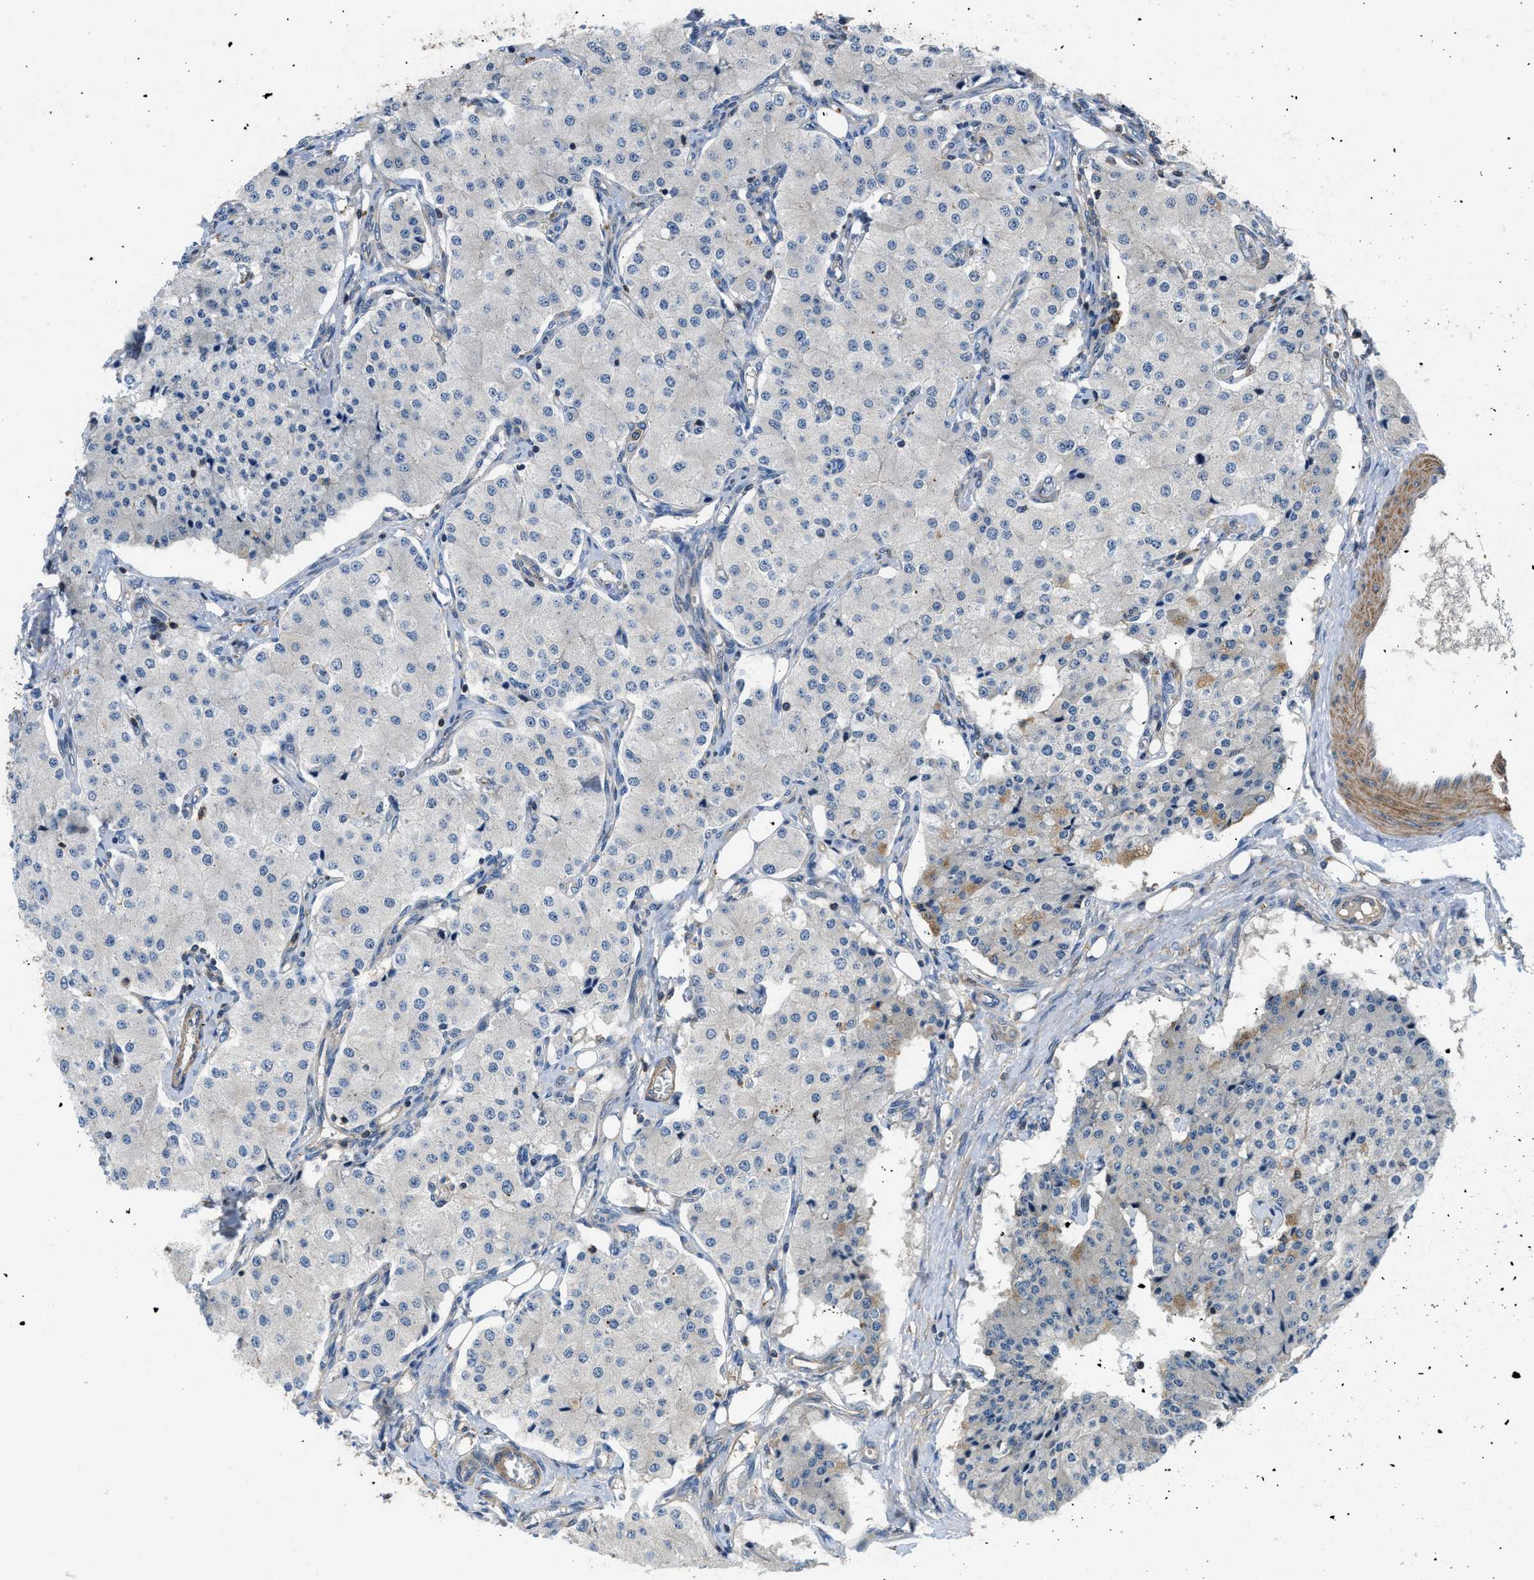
{"staining": {"intensity": "negative", "quantity": "none", "location": "none"}, "tissue": "carcinoid", "cell_type": "Tumor cells", "image_type": "cancer", "snomed": [{"axis": "morphology", "description": "Carcinoid, malignant, NOS"}, {"axis": "topography", "description": "Colon"}], "caption": "This is an immunohistochemistry (IHC) photomicrograph of carcinoid. There is no staining in tumor cells.", "gene": "GPR31", "patient": {"sex": "female", "age": 52}}